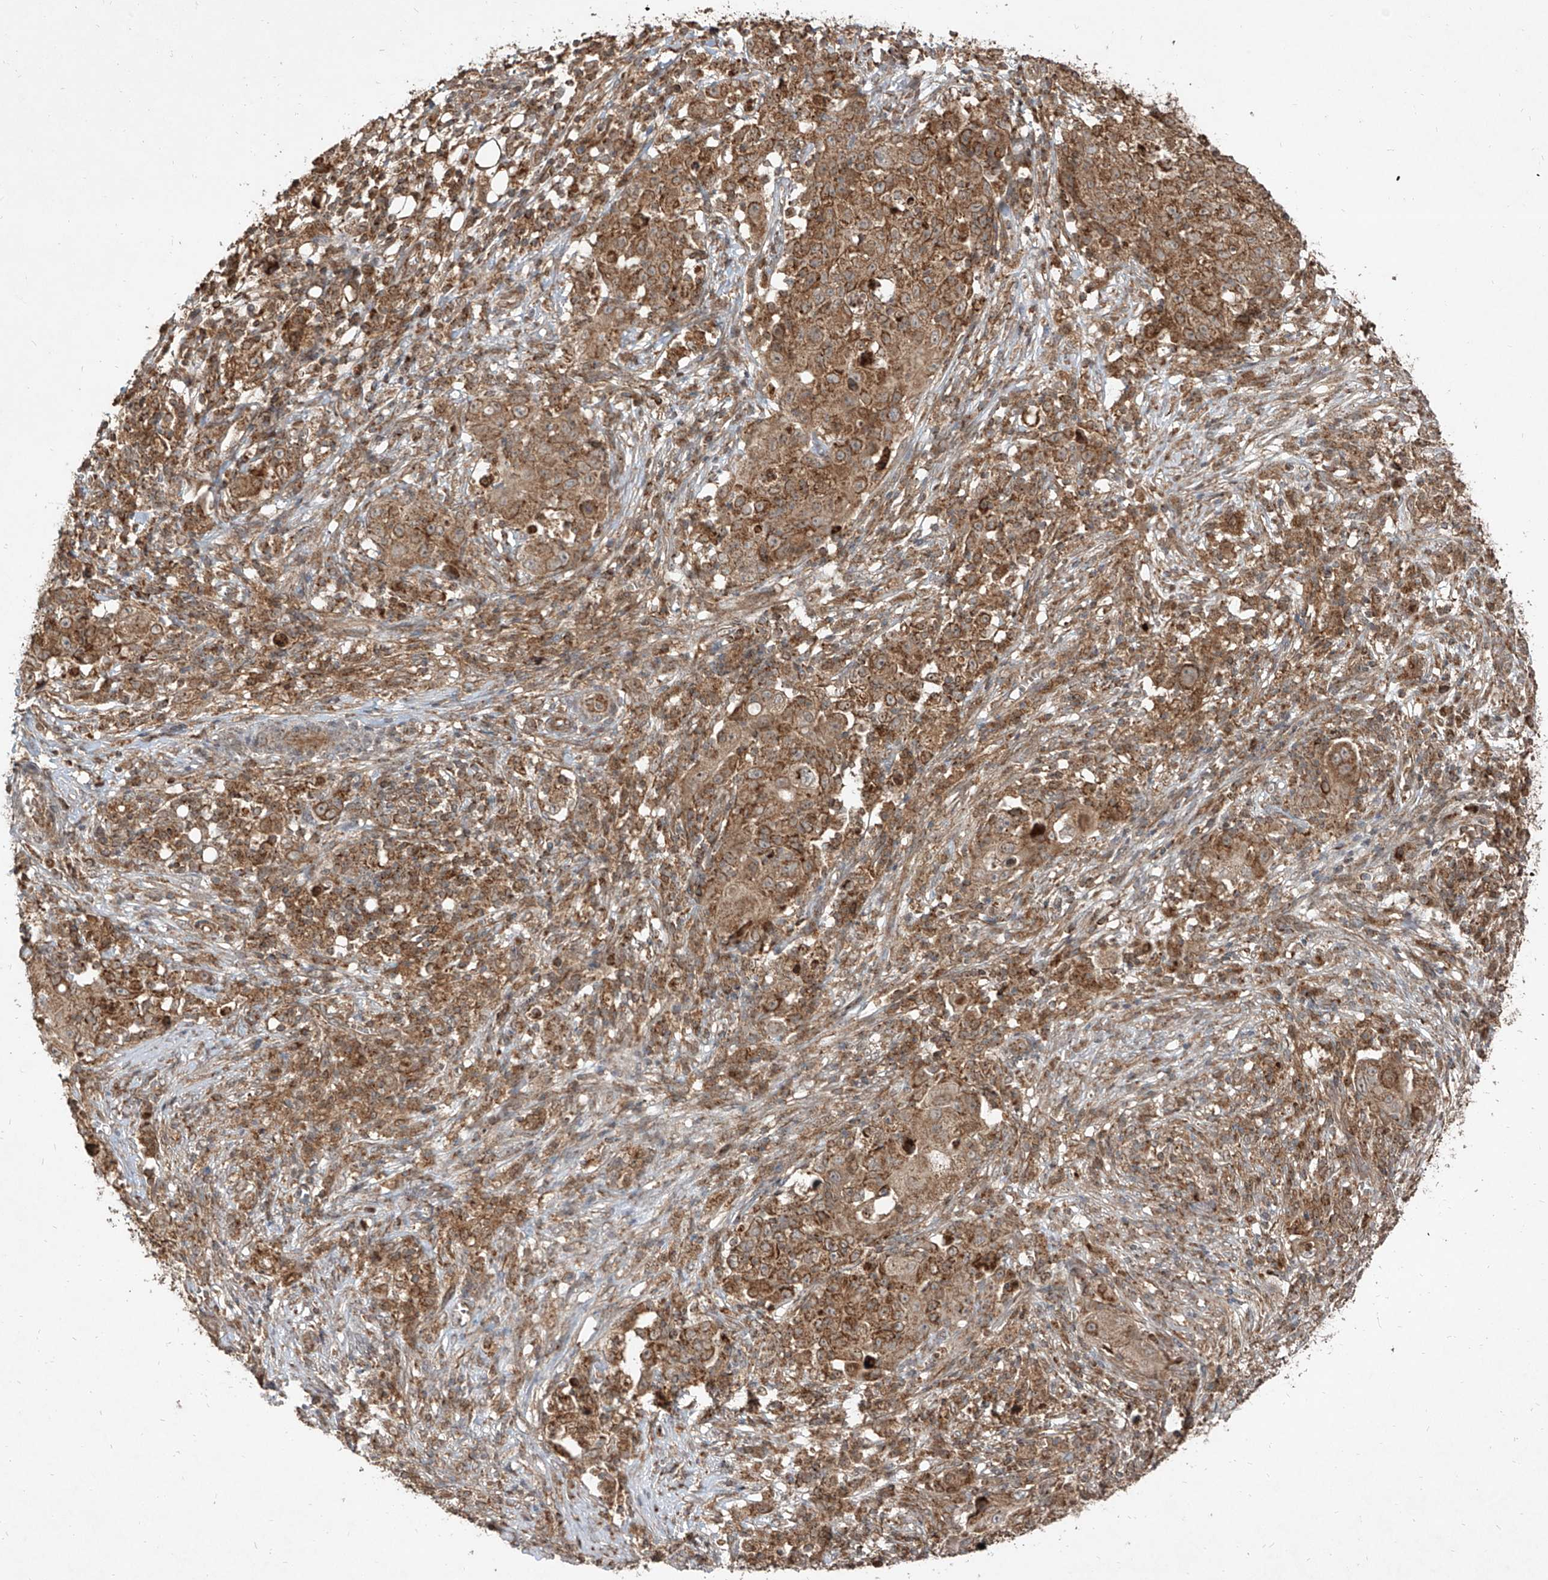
{"staining": {"intensity": "moderate", "quantity": ">75%", "location": "cytoplasmic/membranous"}, "tissue": "ovarian cancer", "cell_type": "Tumor cells", "image_type": "cancer", "snomed": [{"axis": "morphology", "description": "Carcinoma, endometroid"}, {"axis": "topography", "description": "Ovary"}], "caption": "Endometroid carcinoma (ovarian) tissue reveals moderate cytoplasmic/membranous positivity in about >75% of tumor cells, visualized by immunohistochemistry. Nuclei are stained in blue.", "gene": "AIM2", "patient": {"sex": "female", "age": 42}}